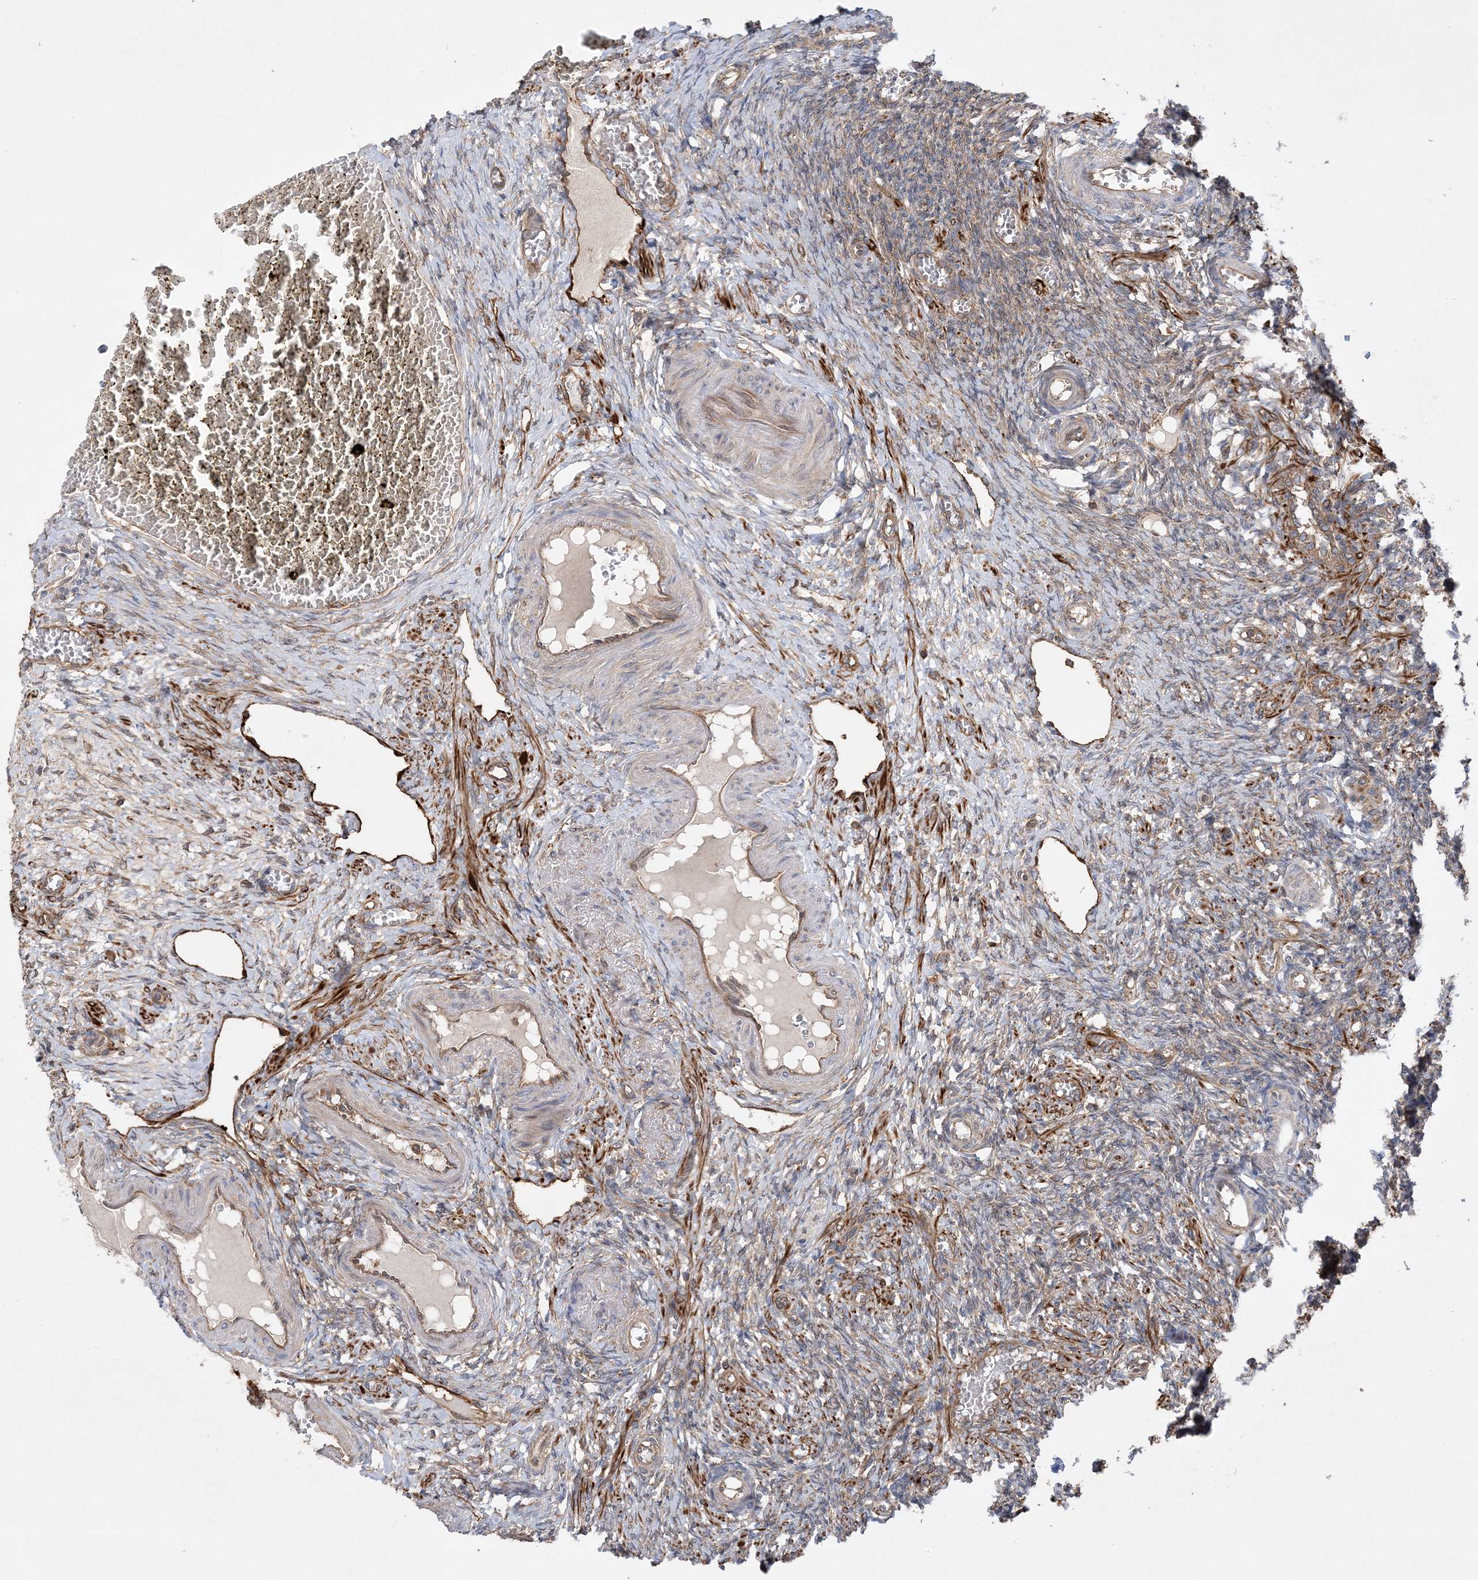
{"staining": {"intensity": "moderate", "quantity": "<25%", "location": "cytoplasmic/membranous"}, "tissue": "ovary", "cell_type": "Ovarian stroma cells", "image_type": "normal", "snomed": [{"axis": "morphology", "description": "Normal tissue, NOS"}, {"axis": "topography", "description": "Ovary"}], "caption": "Ovary stained for a protein (brown) demonstrates moderate cytoplasmic/membranous positive staining in approximately <25% of ovarian stroma cells.", "gene": "ACAP2", "patient": {"sex": "female", "age": 27}}